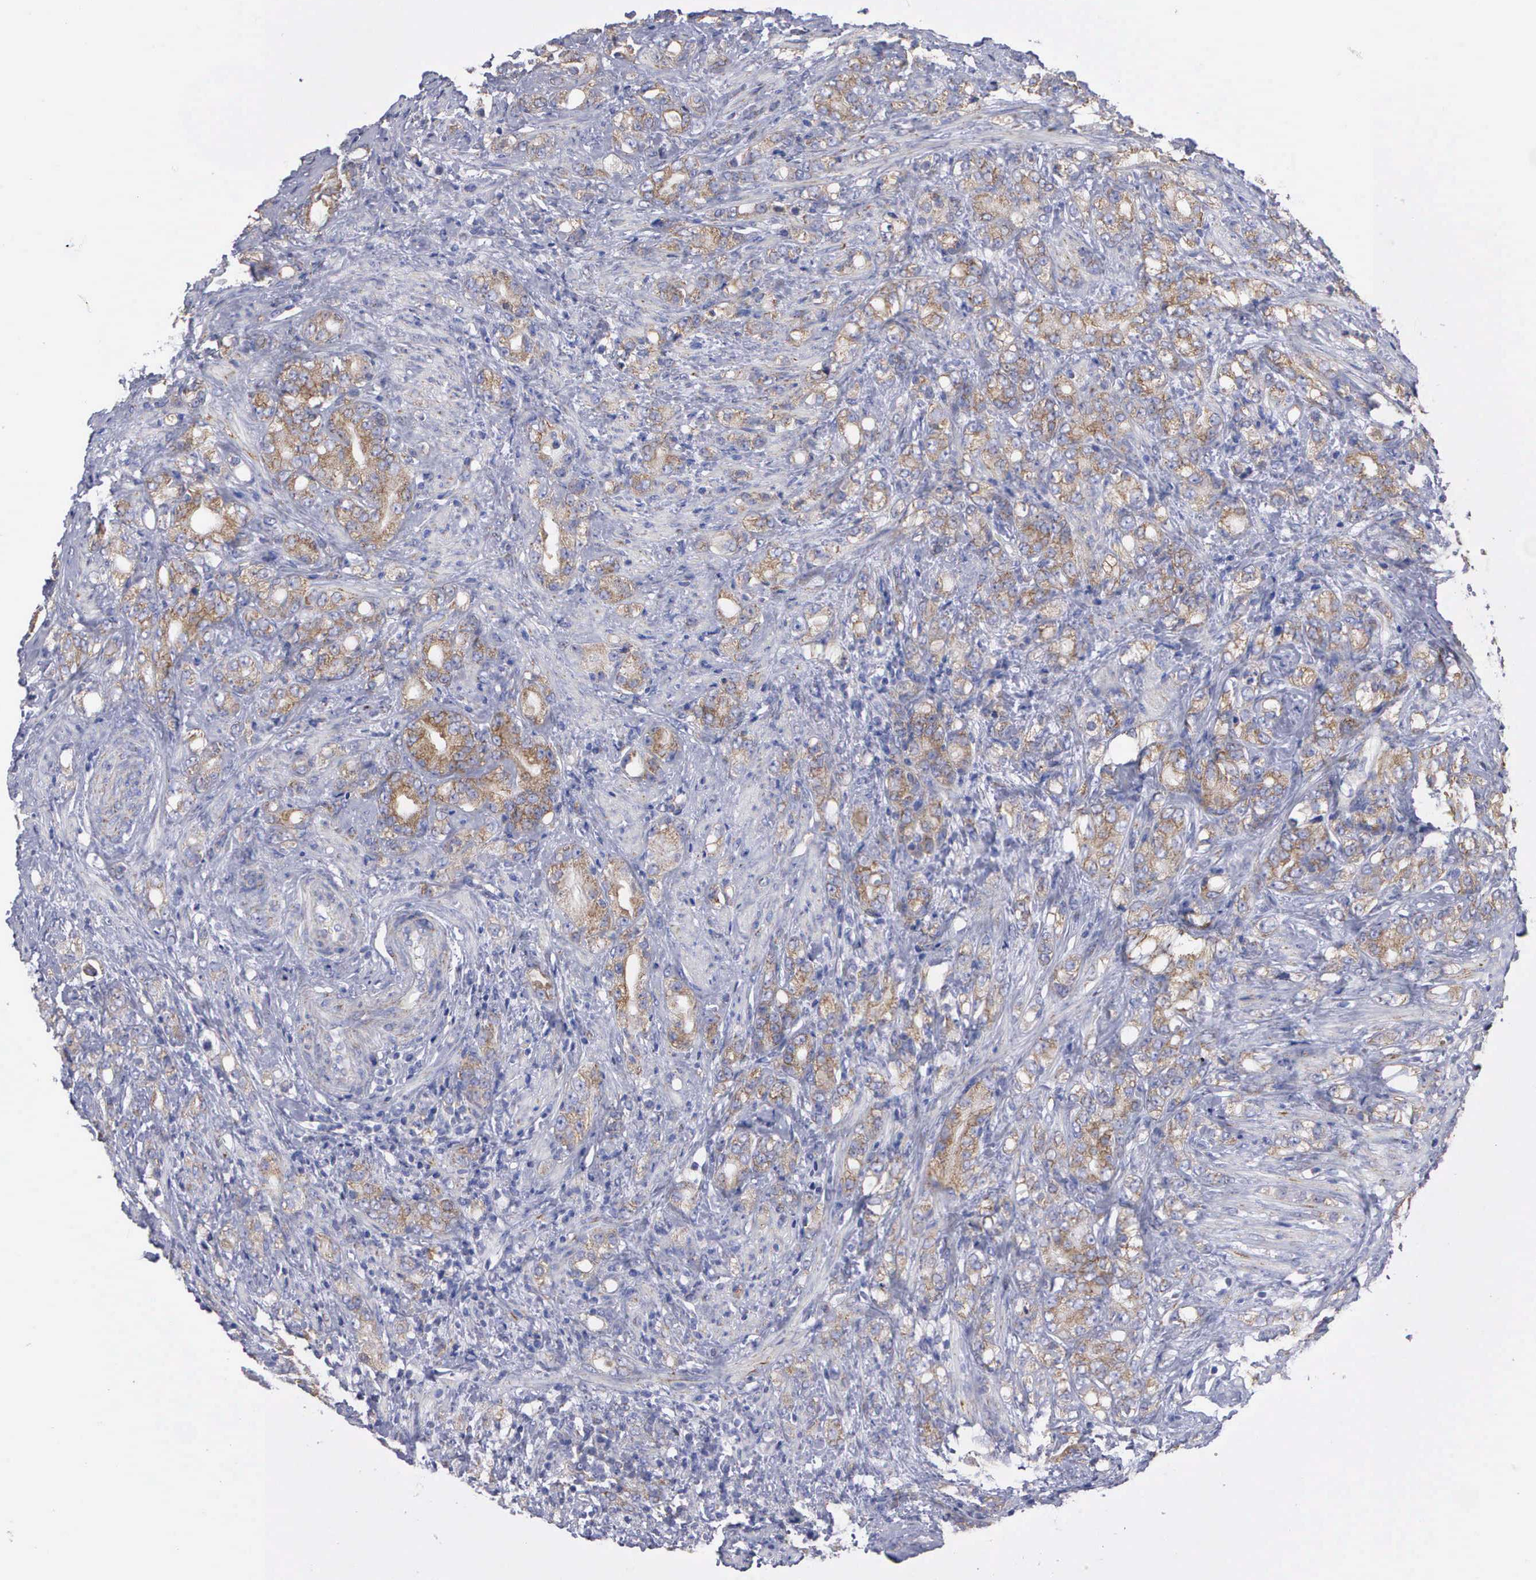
{"staining": {"intensity": "moderate", "quantity": ">75%", "location": "cytoplasmic/membranous"}, "tissue": "prostate cancer", "cell_type": "Tumor cells", "image_type": "cancer", "snomed": [{"axis": "morphology", "description": "Adenocarcinoma, Medium grade"}, {"axis": "topography", "description": "Prostate"}], "caption": "Immunohistochemistry (IHC) histopathology image of human medium-grade adenocarcinoma (prostate) stained for a protein (brown), which shows medium levels of moderate cytoplasmic/membranous staining in about >75% of tumor cells.", "gene": "APOOL", "patient": {"sex": "male", "age": 59}}